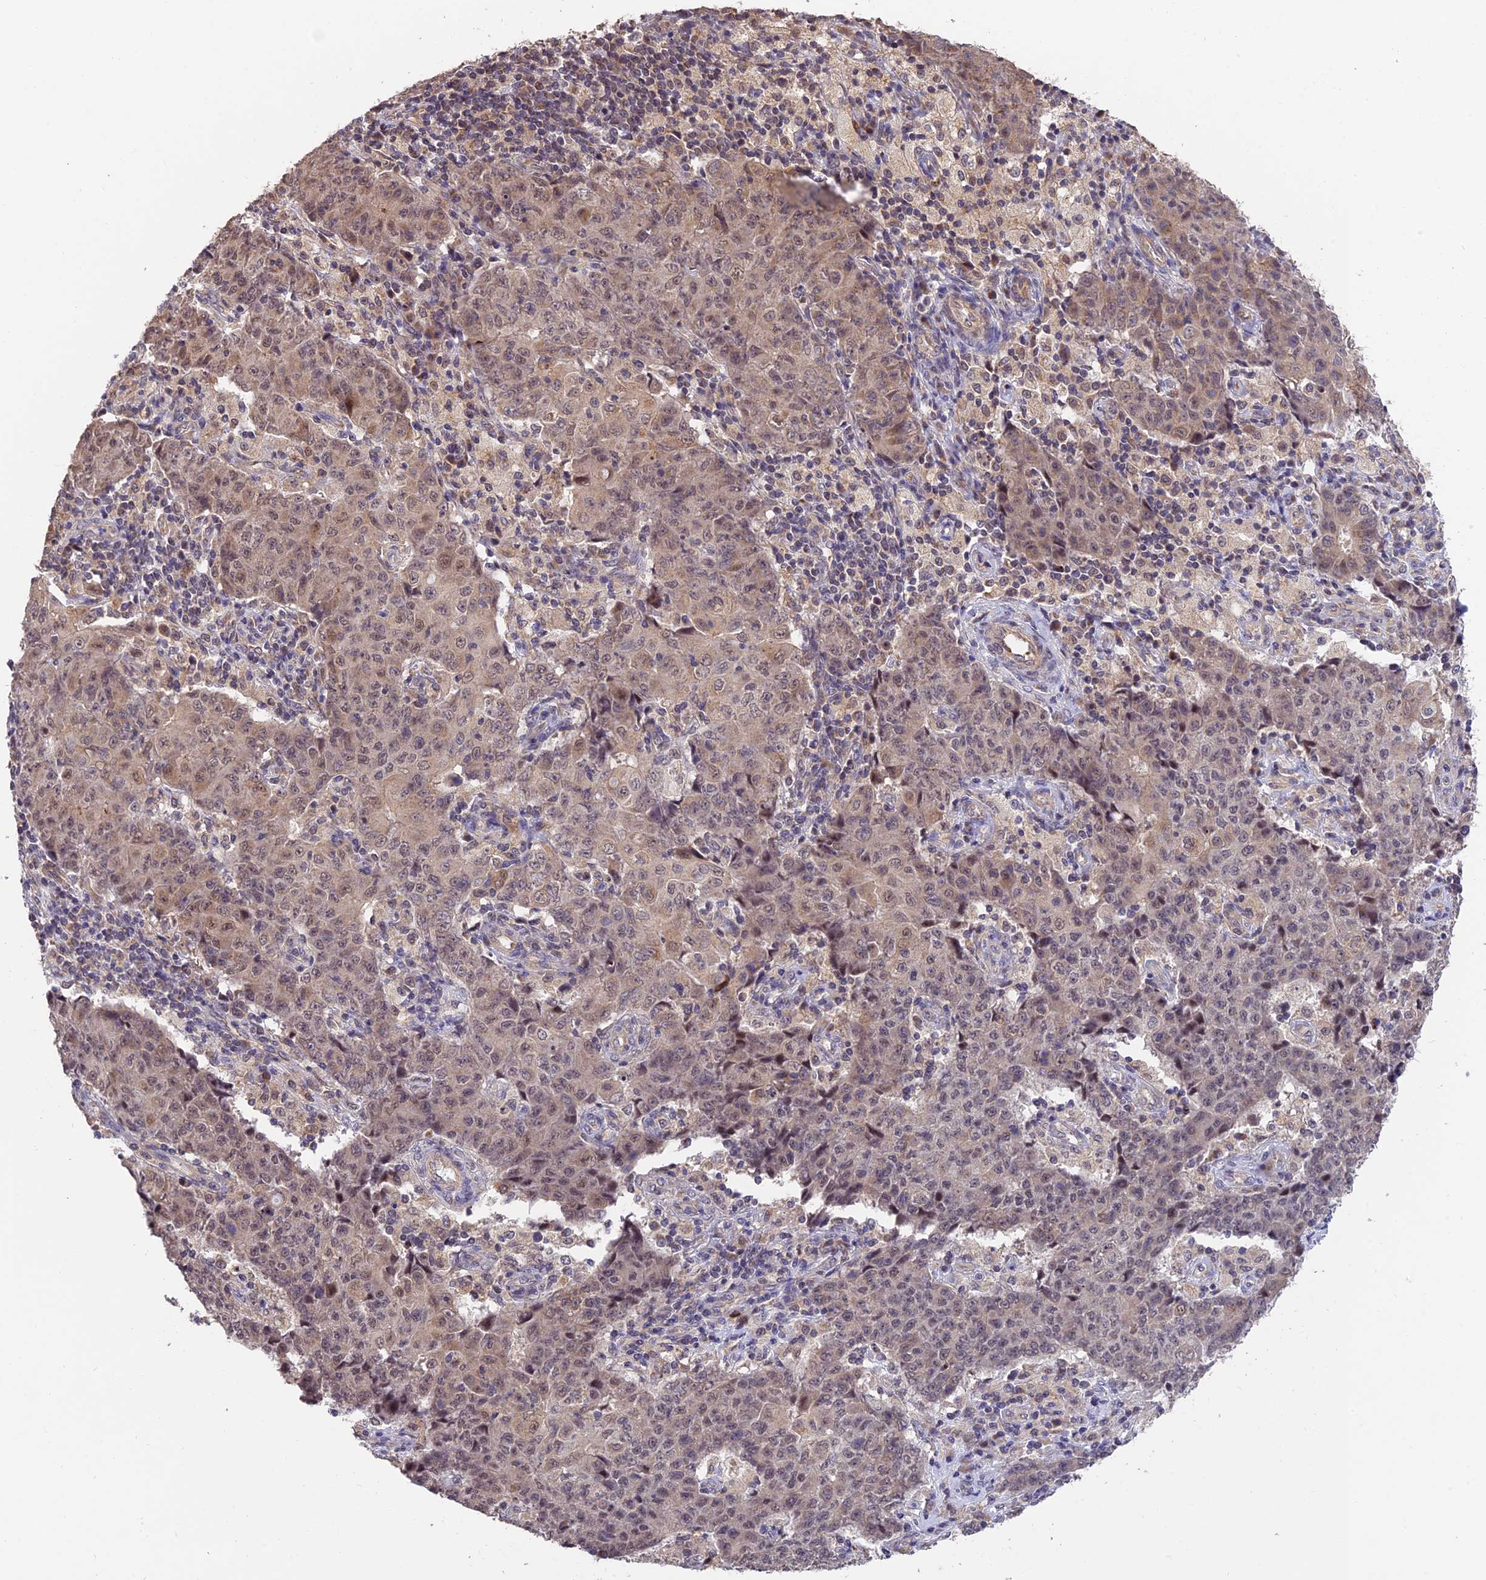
{"staining": {"intensity": "weak", "quantity": "25%-75%", "location": "cytoplasmic/membranous,nuclear"}, "tissue": "ovarian cancer", "cell_type": "Tumor cells", "image_type": "cancer", "snomed": [{"axis": "morphology", "description": "Carcinoma, endometroid"}, {"axis": "topography", "description": "Ovary"}], "caption": "Ovarian endometroid carcinoma stained for a protein (brown) displays weak cytoplasmic/membranous and nuclear positive positivity in about 25%-75% of tumor cells.", "gene": "MNS1", "patient": {"sex": "female", "age": 42}}